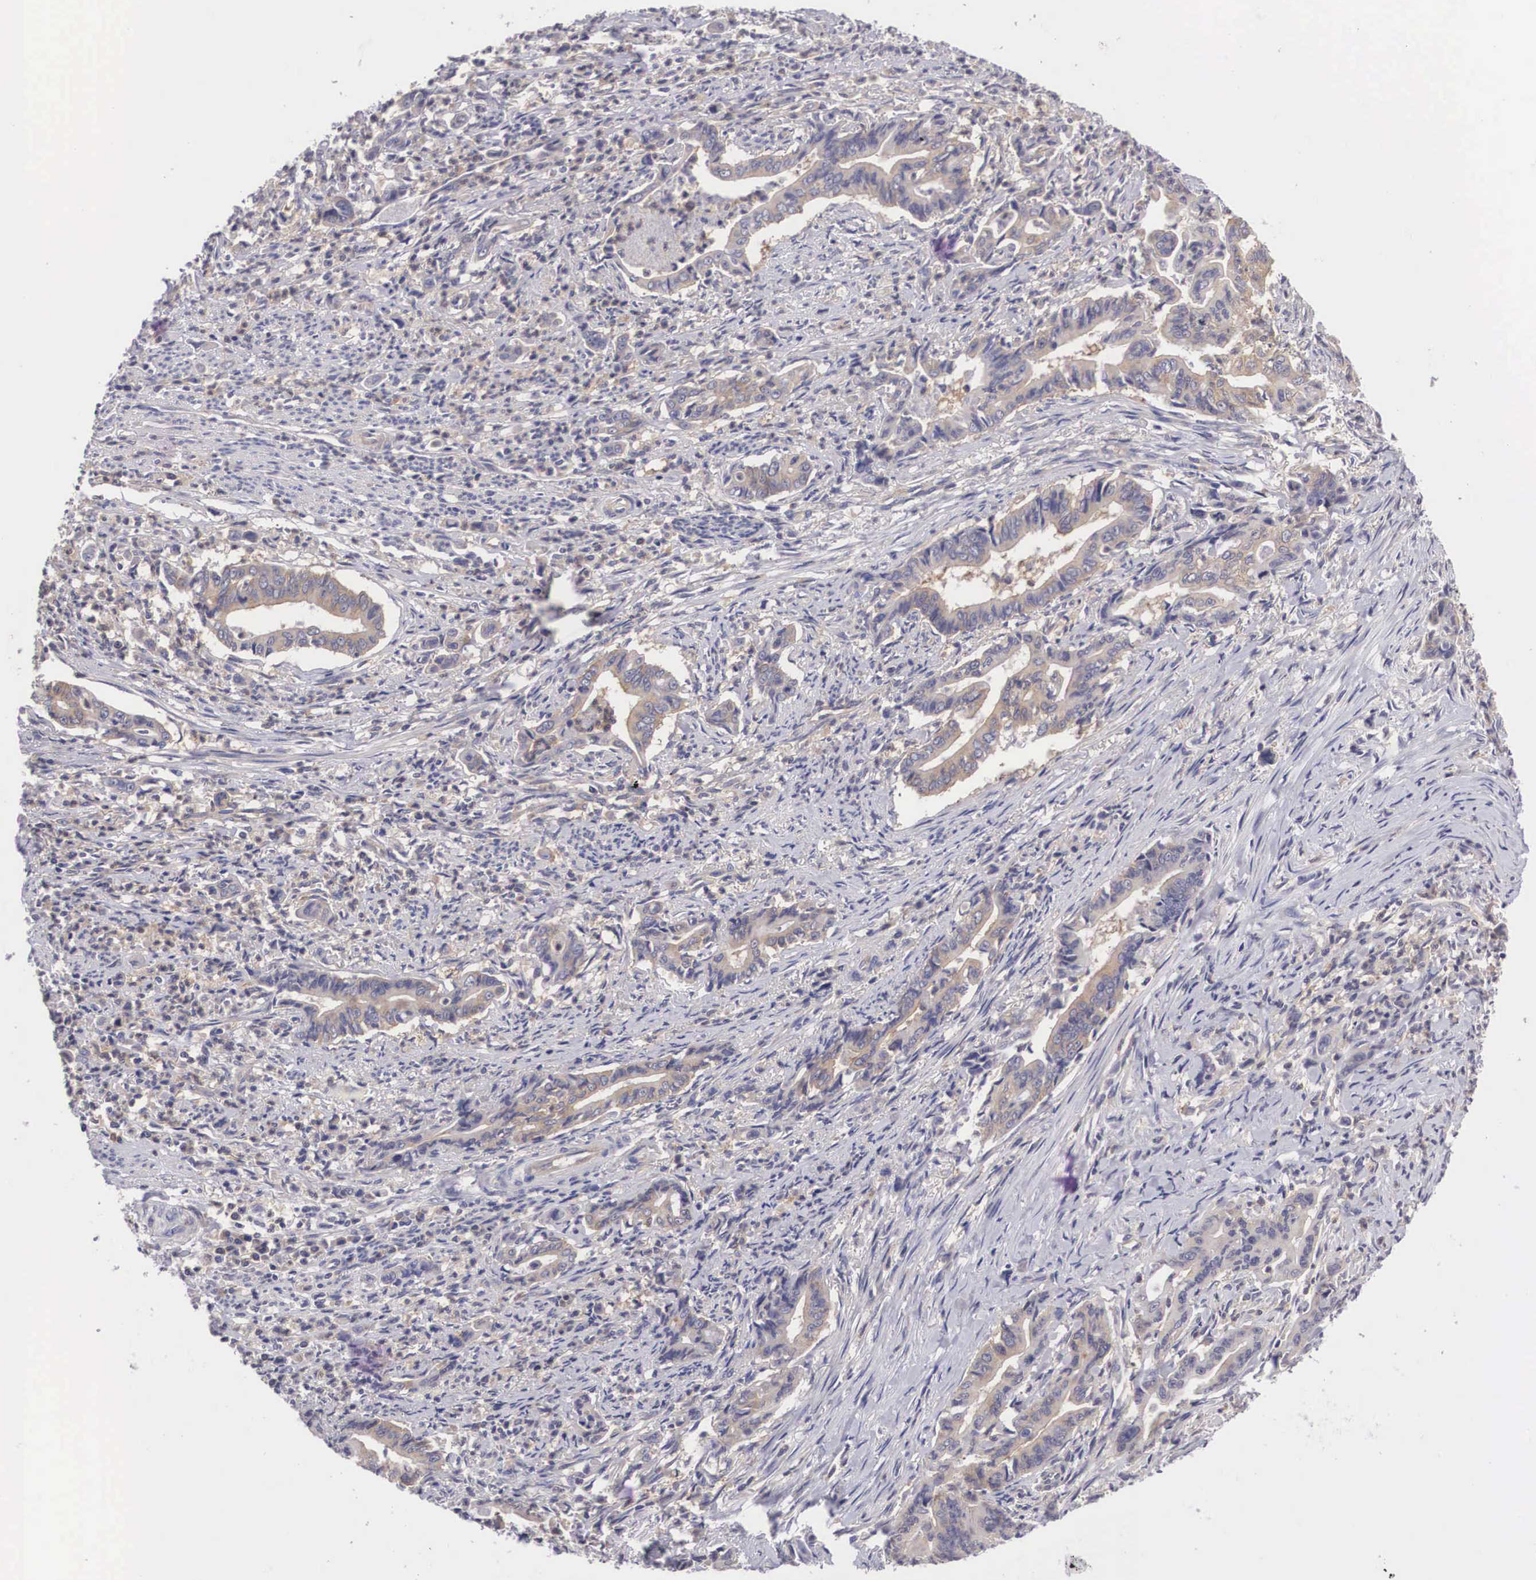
{"staining": {"intensity": "negative", "quantity": "none", "location": "none"}, "tissue": "stomach cancer", "cell_type": "Tumor cells", "image_type": "cancer", "snomed": [{"axis": "morphology", "description": "Adenocarcinoma, NOS"}, {"axis": "topography", "description": "Stomach"}], "caption": "There is no significant positivity in tumor cells of stomach cancer (adenocarcinoma).", "gene": "GRIPAP1", "patient": {"sex": "female", "age": 76}}